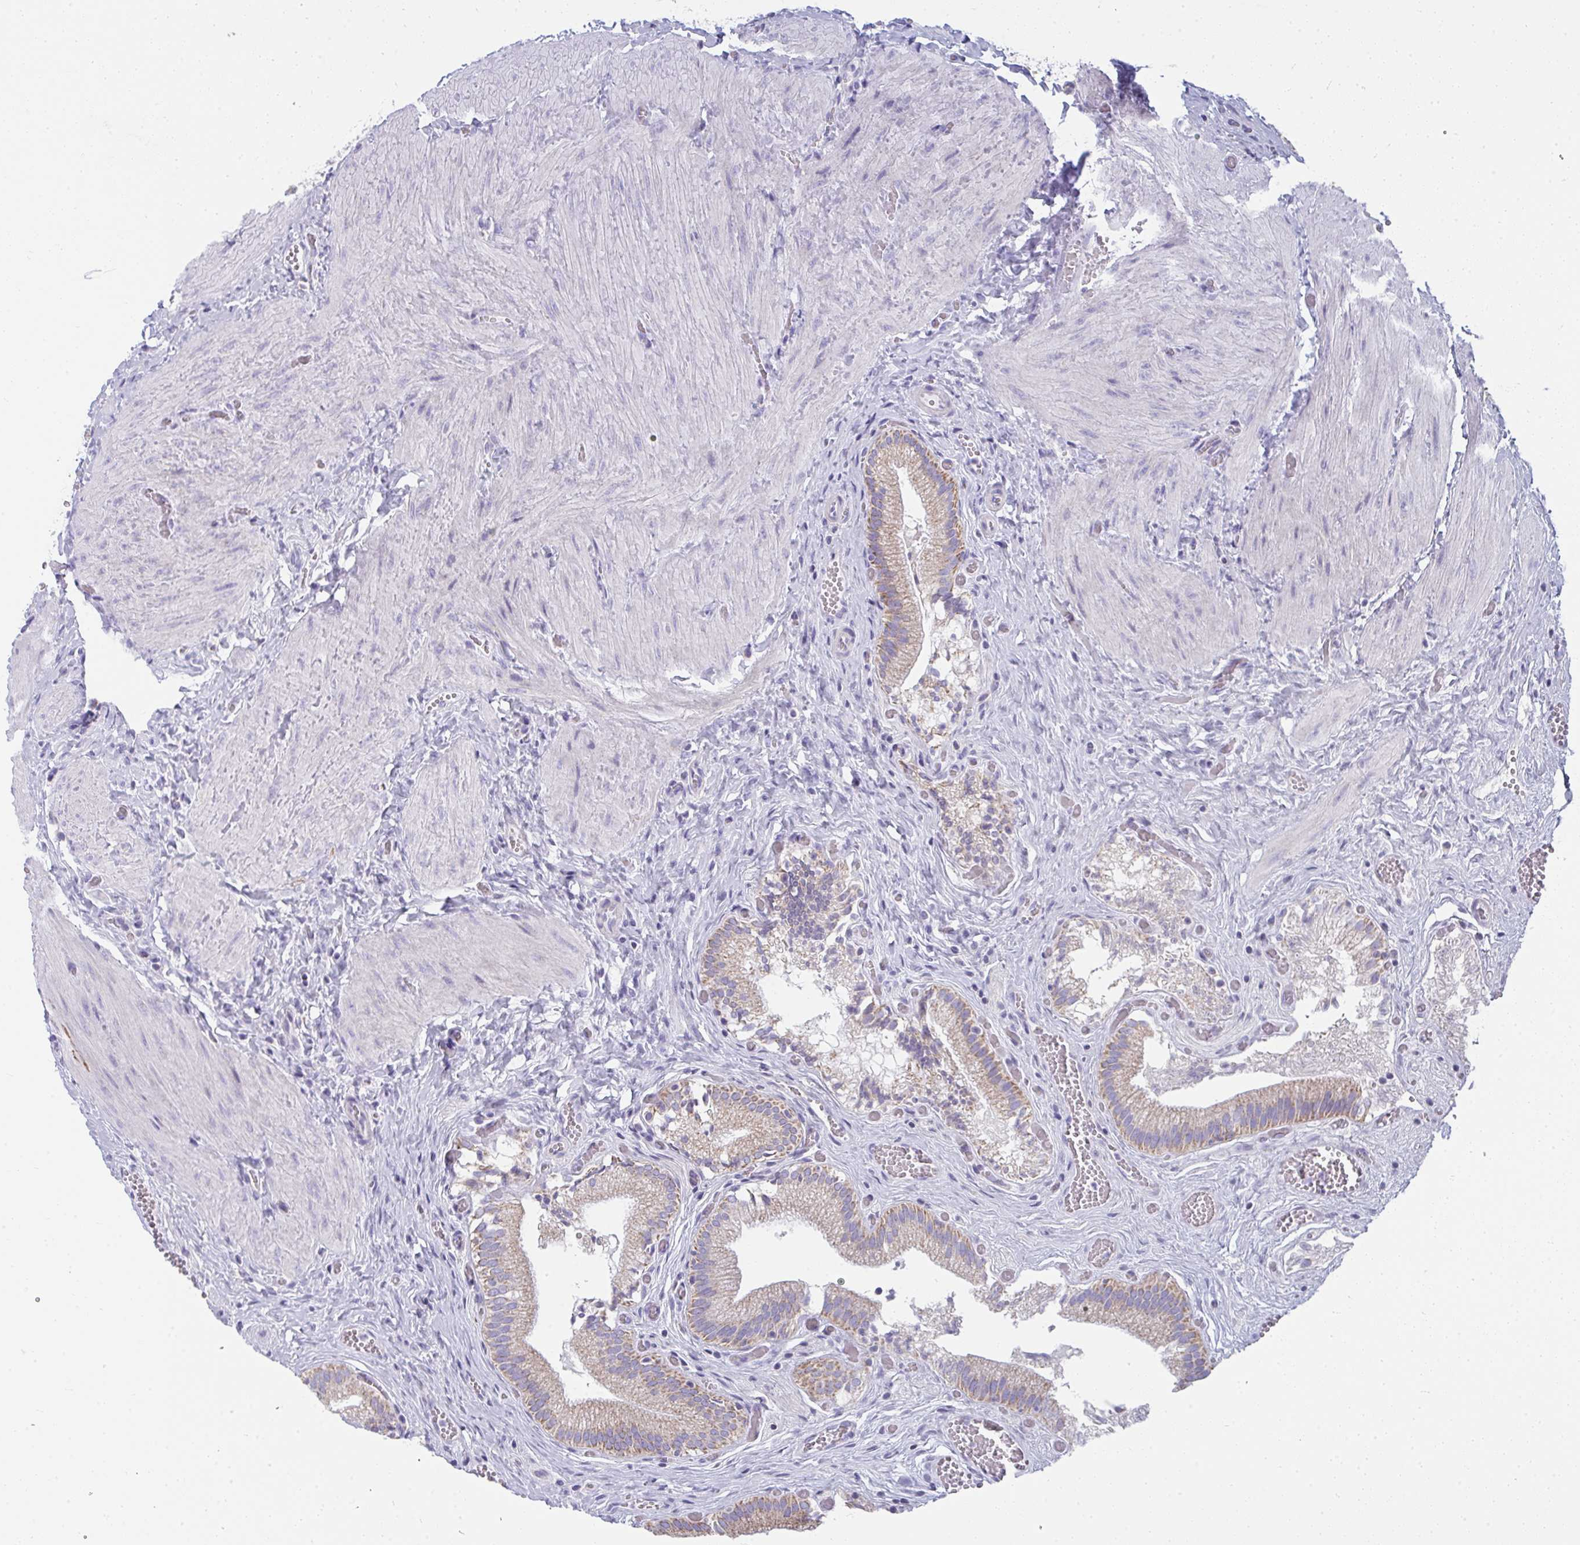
{"staining": {"intensity": "moderate", "quantity": "25%-75%", "location": "cytoplasmic/membranous"}, "tissue": "gallbladder", "cell_type": "Glandular cells", "image_type": "normal", "snomed": [{"axis": "morphology", "description": "Normal tissue, NOS"}, {"axis": "topography", "description": "Gallbladder"}], "caption": "Immunohistochemical staining of benign gallbladder reveals moderate cytoplasmic/membranous protein expression in approximately 25%-75% of glandular cells.", "gene": "SLC6A1", "patient": {"sex": "male", "age": 17}}